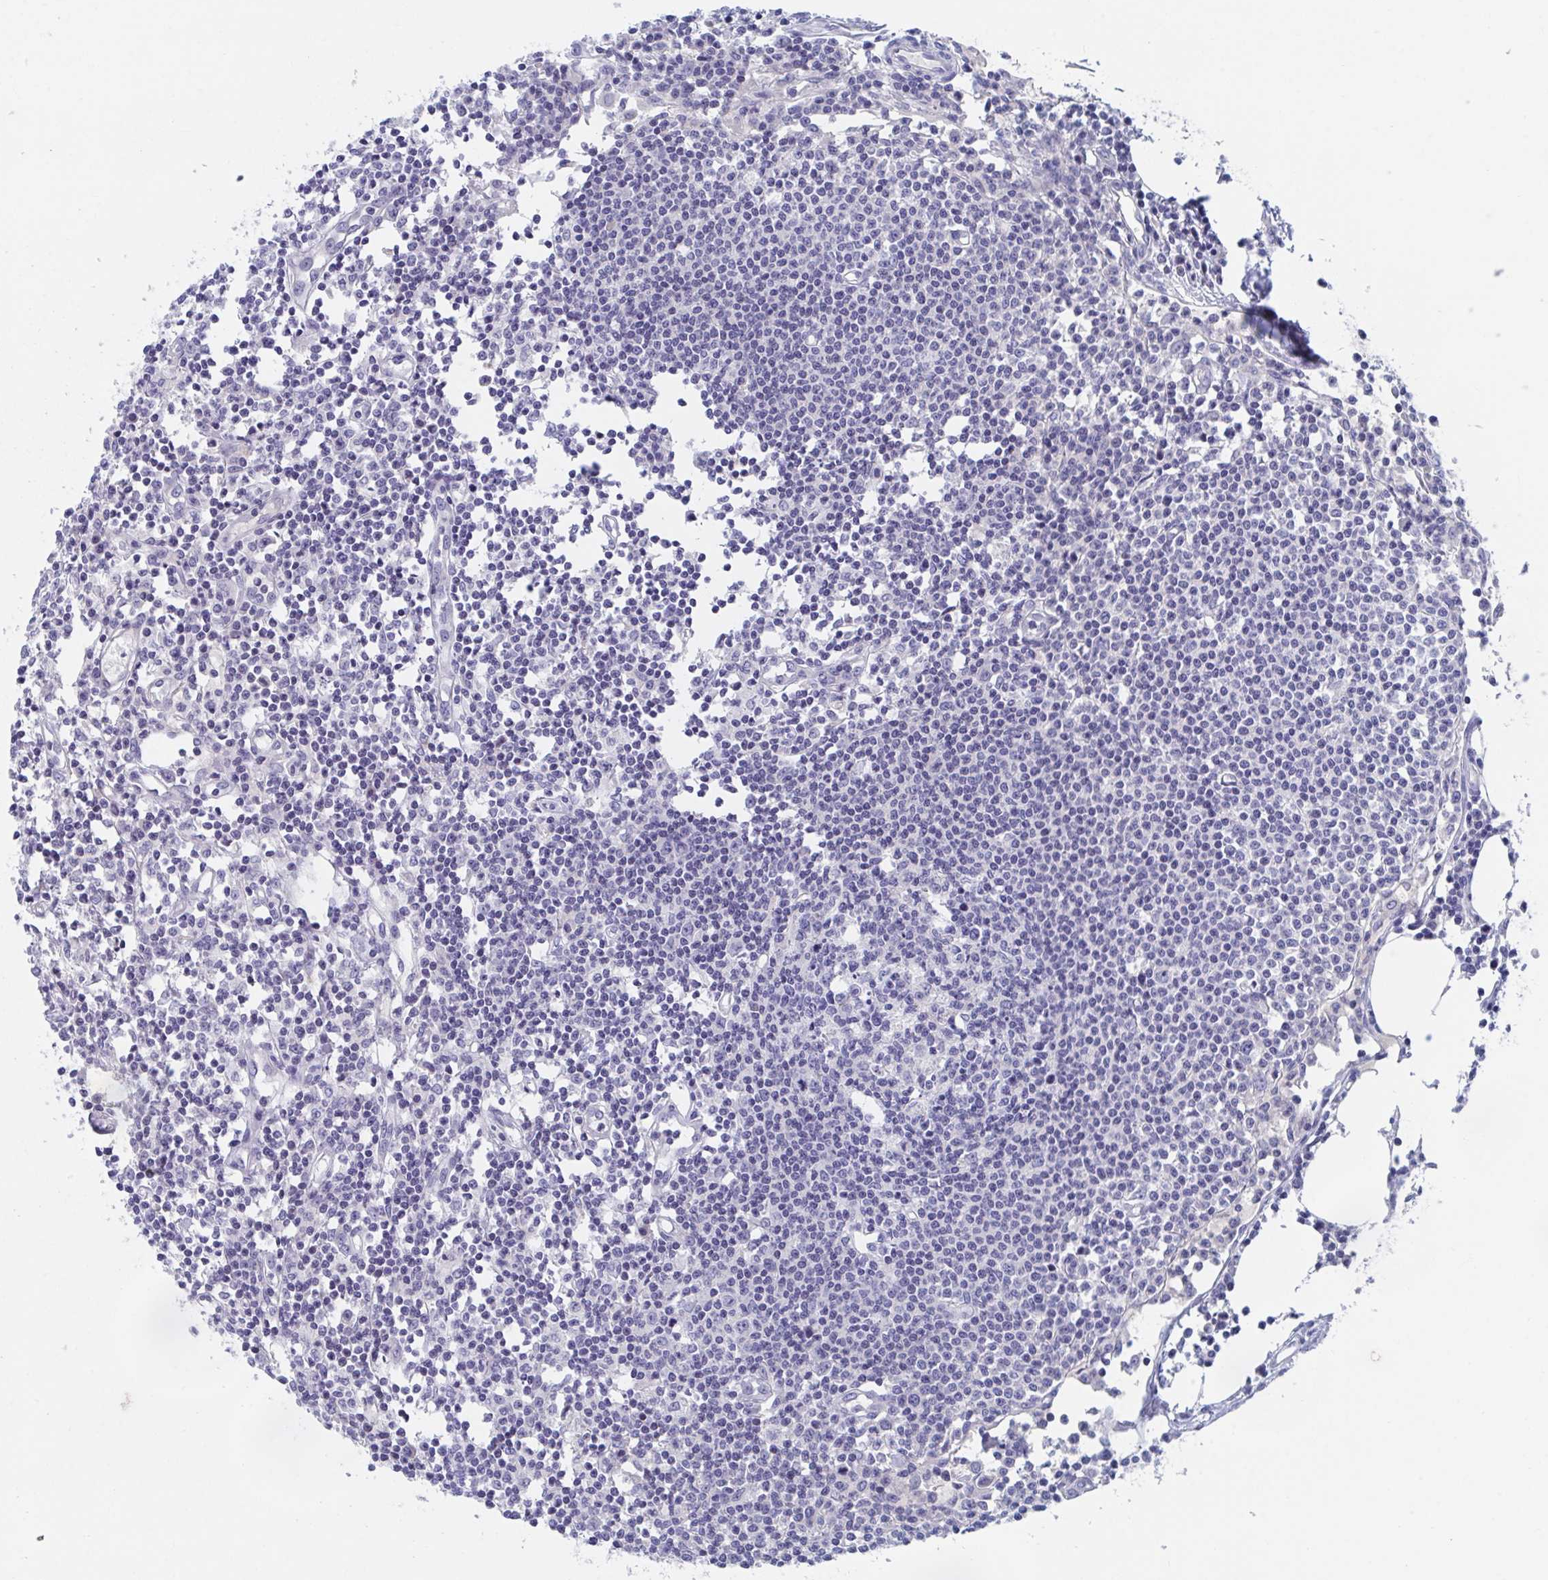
{"staining": {"intensity": "negative", "quantity": "none", "location": "none"}, "tissue": "lymph node", "cell_type": "Germinal center cells", "image_type": "normal", "snomed": [{"axis": "morphology", "description": "Normal tissue, NOS"}, {"axis": "topography", "description": "Lymph node"}], "caption": "DAB immunohistochemical staining of benign human lymph node demonstrates no significant positivity in germinal center cells.", "gene": "TNFAIP6", "patient": {"sex": "female", "age": 78}}